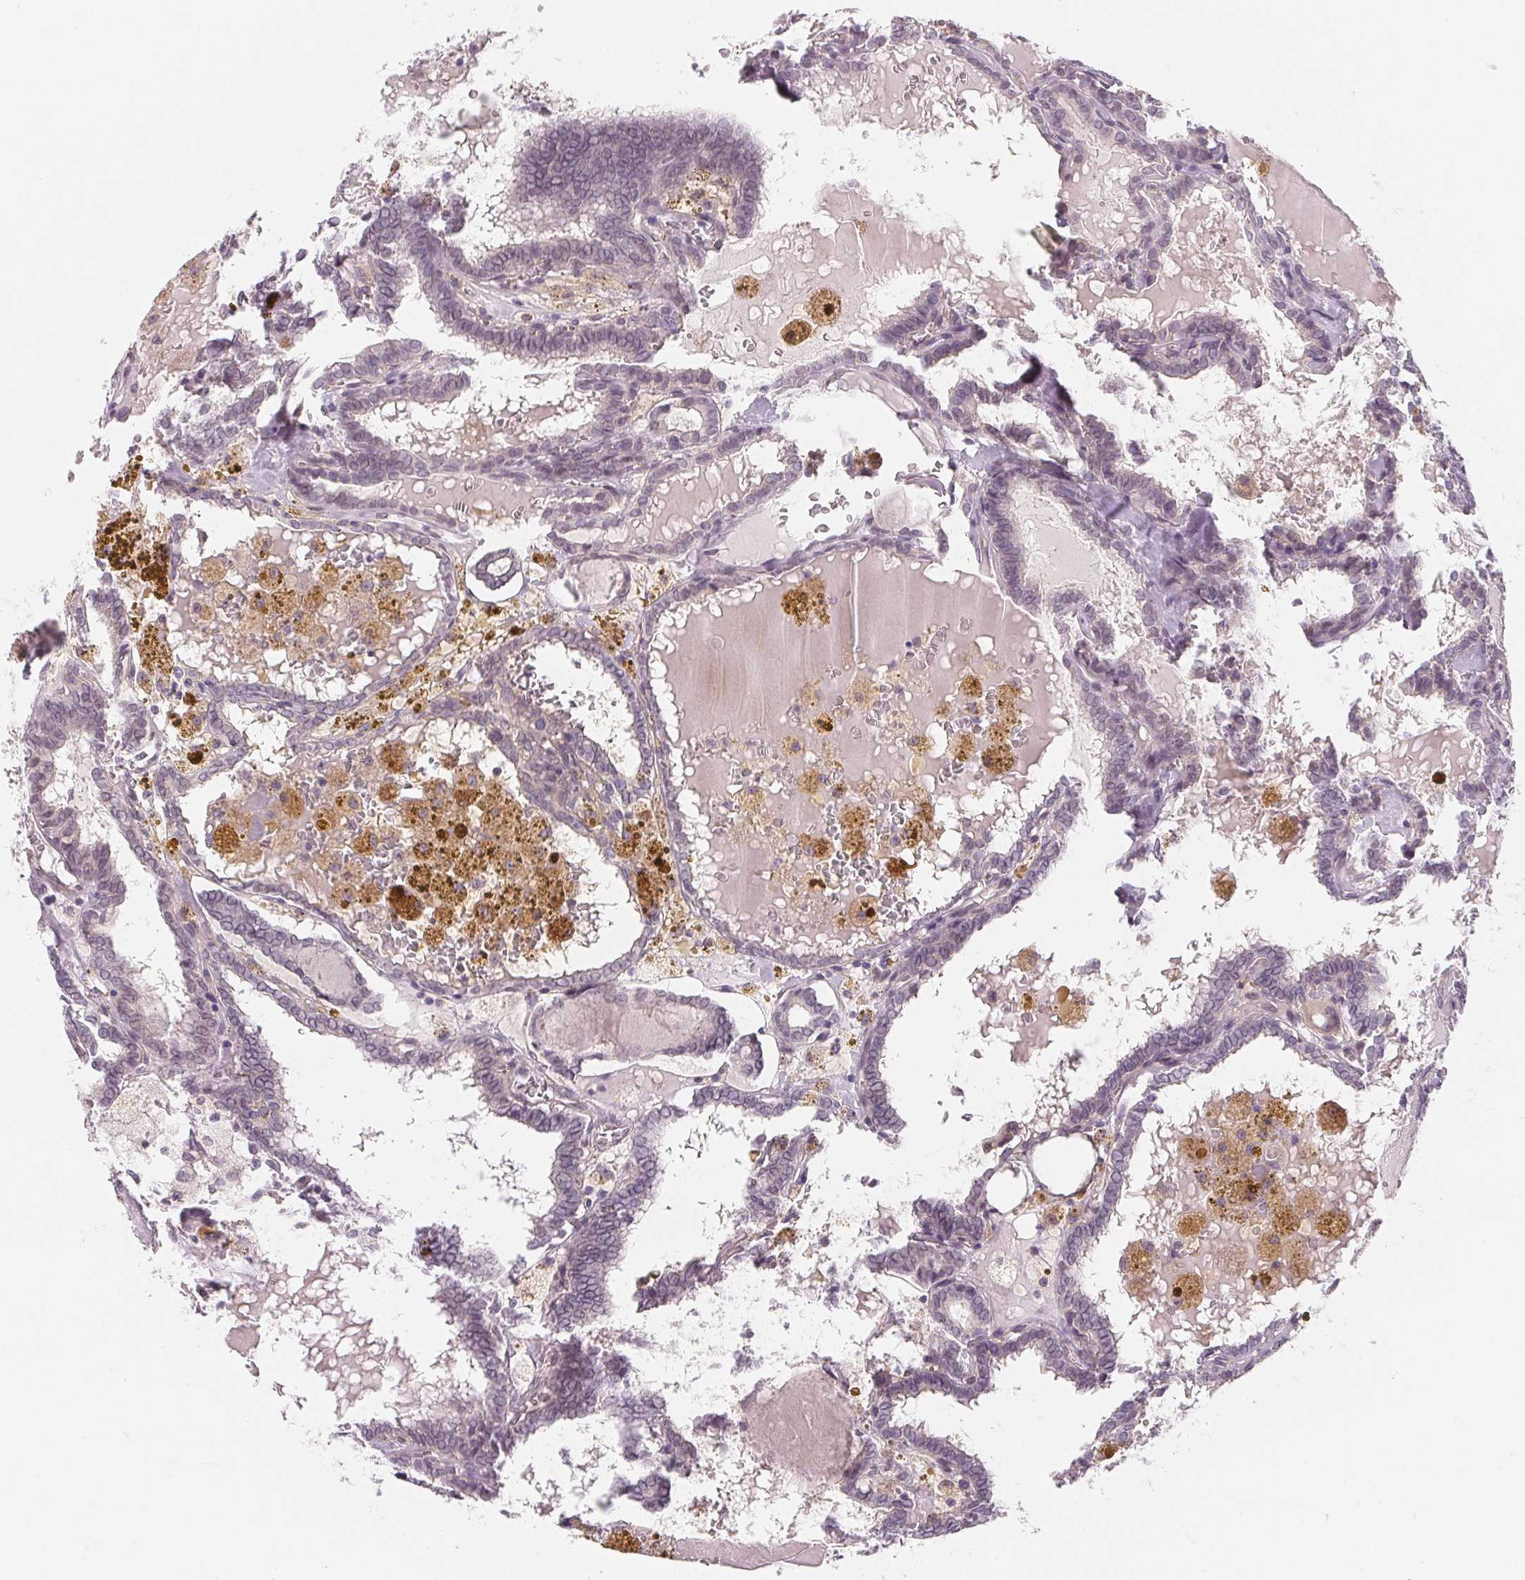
{"staining": {"intensity": "negative", "quantity": "none", "location": "none"}, "tissue": "thyroid cancer", "cell_type": "Tumor cells", "image_type": "cancer", "snomed": [{"axis": "morphology", "description": "Papillary adenocarcinoma, NOS"}, {"axis": "topography", "description": "Thyroid gland"}], "caption": "Image shows no protein staining in tumor cells of thyroid cancer tissue. (DAB immunohistochemistry (IHC) with hematoxylin counter stain).", "gene": "CFC1", "patient": {"sex": "female", "age": 39}}